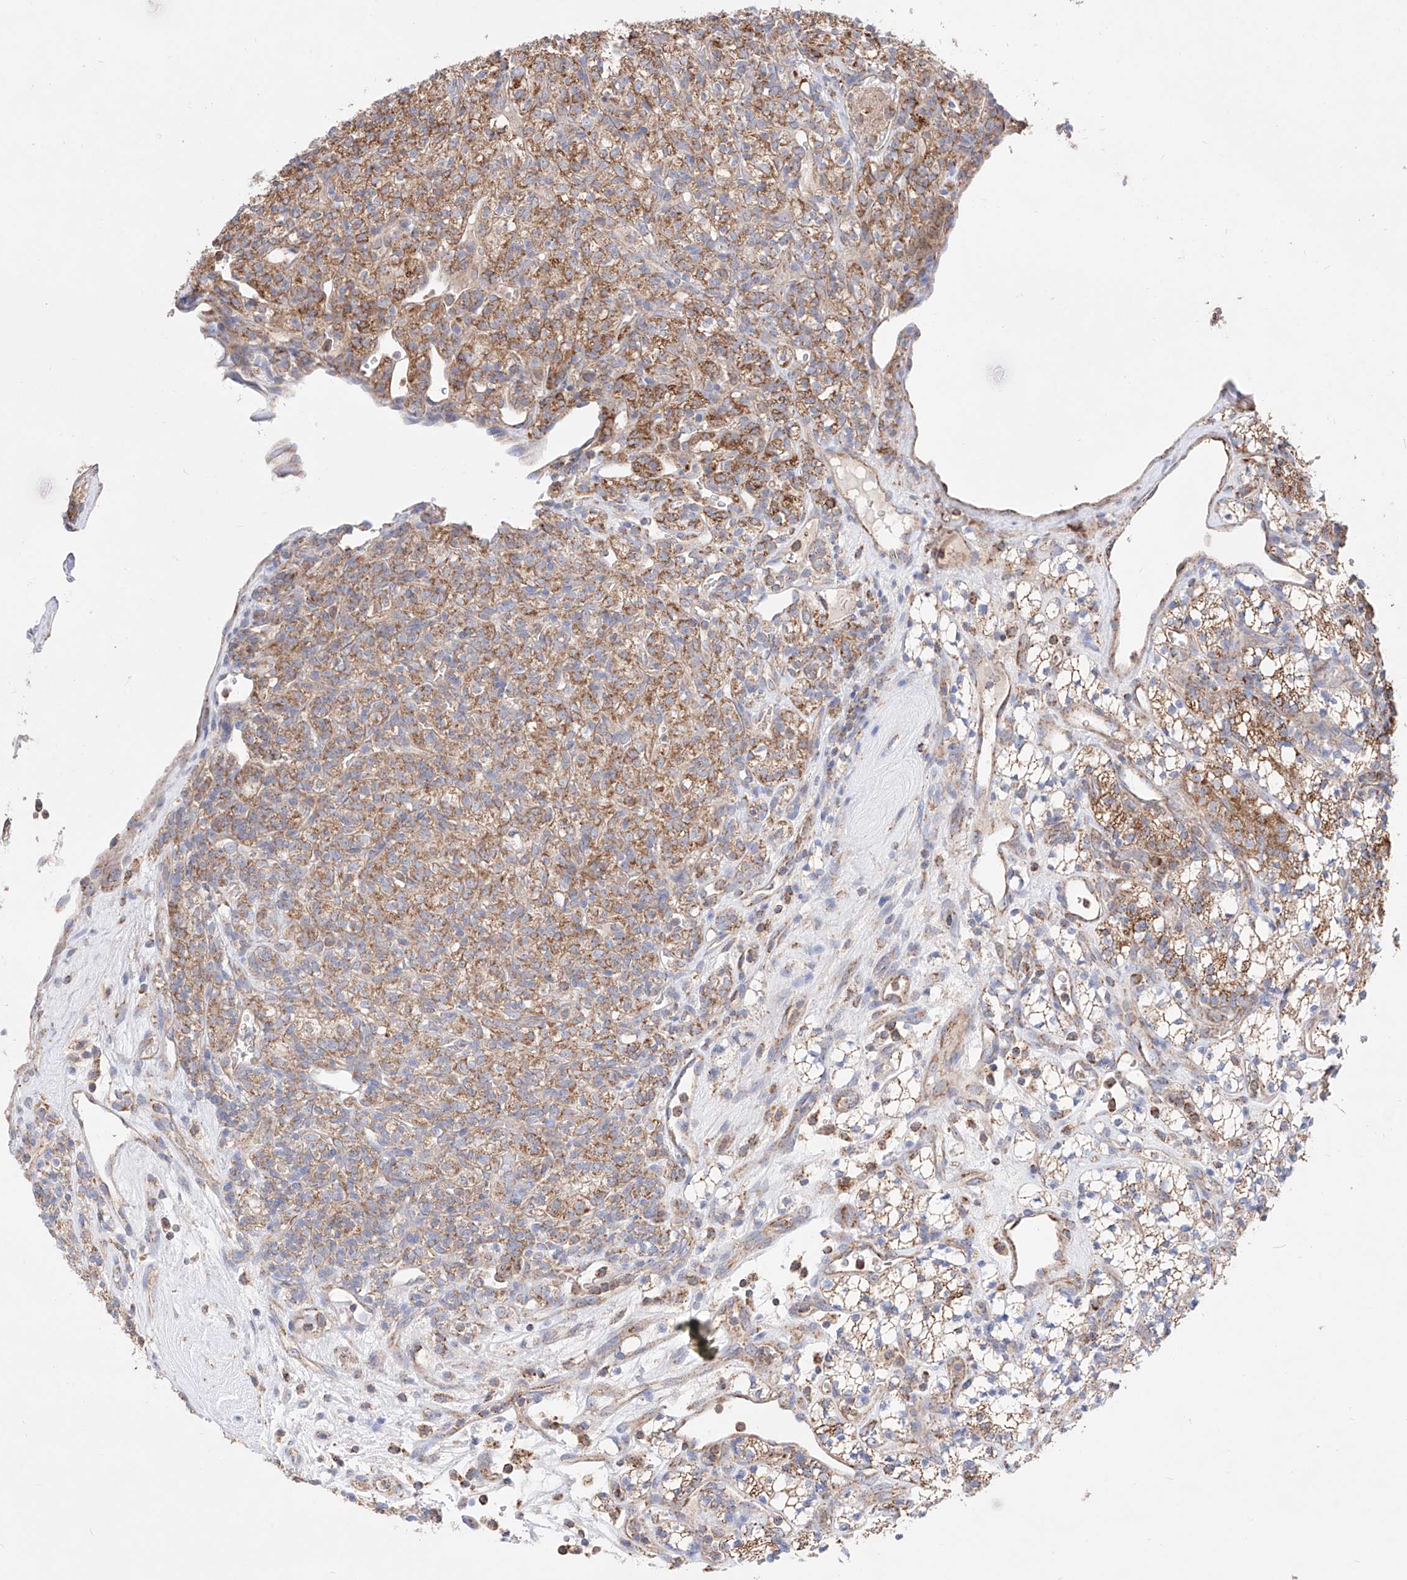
{"staining": {"intensity": "moderate", "quantity": "25%-75%", "location": "cytoplasmic/membranous"}, "tissue": "renal cancer", "cell_type": "Tumor cells", "image_type": "cancer", "snomed": [{"axis": "morphology", "description": "Adenocarcinoma, NOS"}, {"axis": "topography", "description": "Kidney"}], "caption": "A photomicrograph of human renal cancer stained for a protein exhibits moderate cytoplasmic/membranous brown staining in tumor cells.", "gene": "KTI12", "patient": {"sex": "male", "age": 77}}